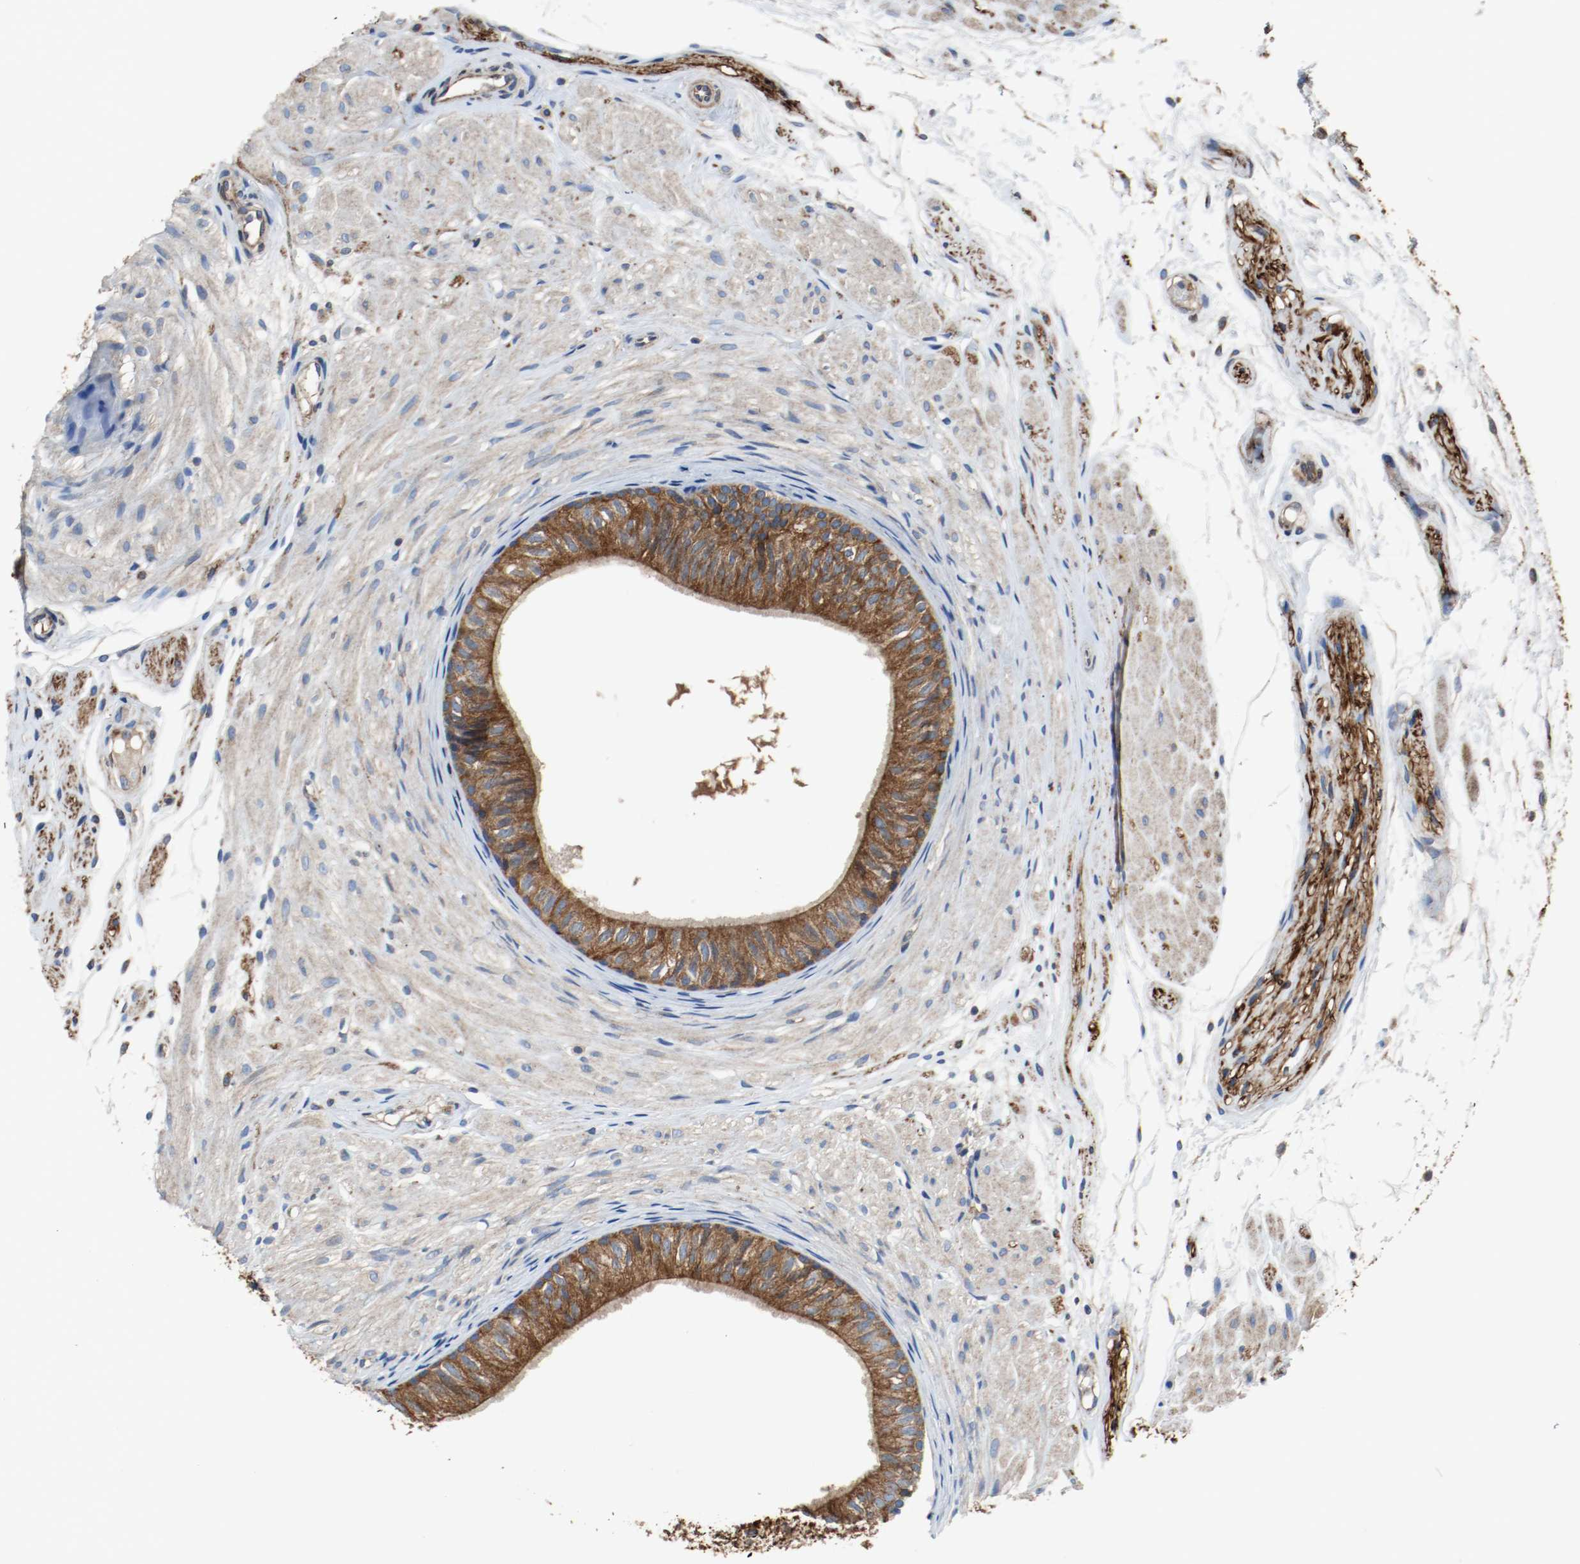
{"staining": {"intensity": "strong", "quantity": ">75%", "location": "cytoplasmic/membranous"}, "tissue": "epididymis", "cell_type": "Glandular cells", "image_type": "normal", "snomed": [{"axis": "morphology", "description": "Normal tissue, NOS"}, {"axis": "morphology", "description": "Atrophy, NOS"}, {"axis": "topography", "description": "Testis"}, {"axis": "topography", "description": "Epididymis"}], "caption": "Protein analysis of unremarkable epididymis demonstrates strong cytoplasmic/membranous expression in about >75% of glandular cells.", "gene": "TUBA3D", "patient": {"sex": "male", "age": 18}}